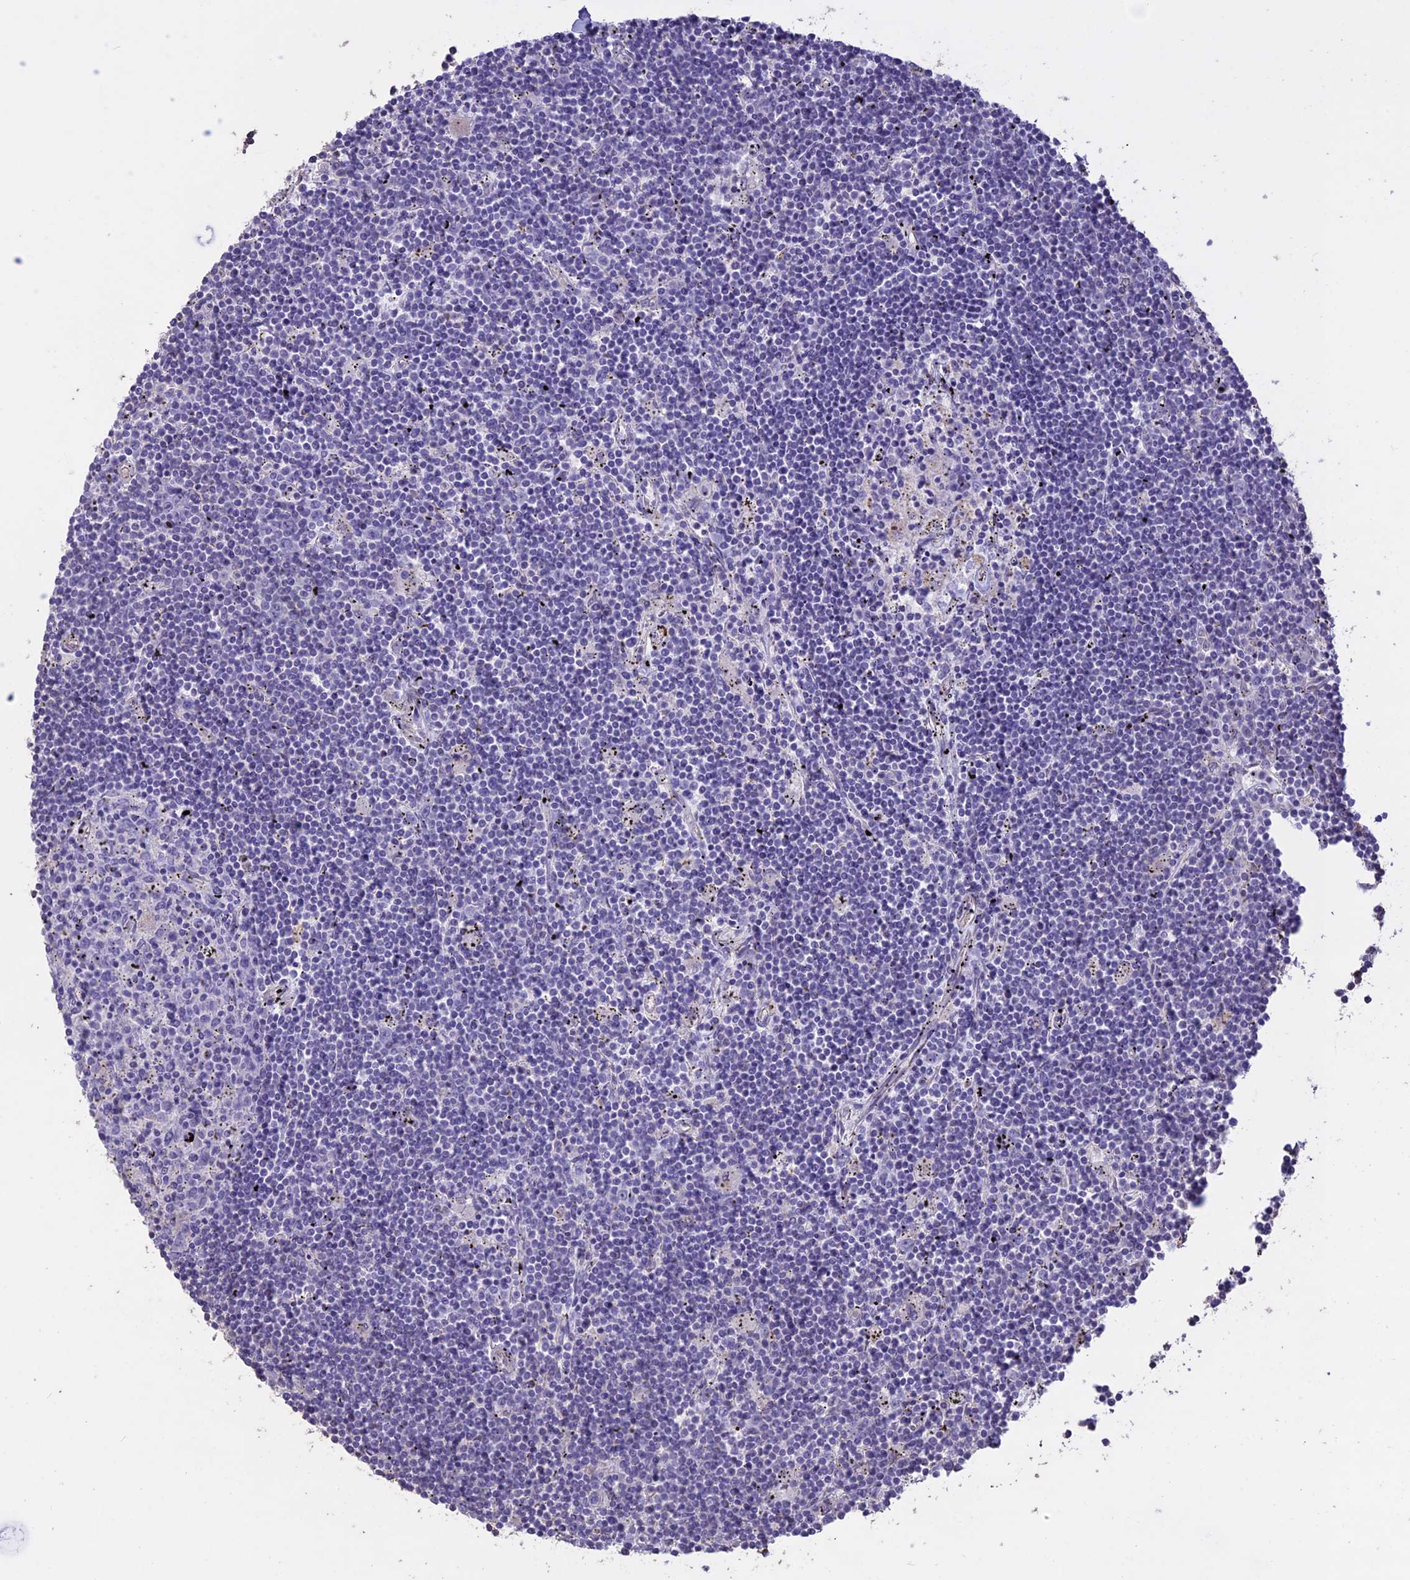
{"staining": {"intensity": "negative", "quantity": "none", "location": "none"}, "tissue": "lymphoma", "cell_type": "Tumor cells", "image_type": "cancer", "snomed": [{"axis": "morphology", "description": "Malignant lymphoma, non-Hodgkin's type, Low grade"}, {"axis": "topography", "description": "Spleen"}], "caption": "A histopathology image of human malignant lymphoma, non-Hodgkin's type (low-grade) is negative for staining in tumor cells. (Stains: DAB (3,3'-diaminobenzidine) immunohistochemistry (IHC) with hematoxylin counter stain, Microscopy: brightfield microscopy at high magnification).", "gene": "CCDC148", "patient": {"sex": "male", "age": 76}}